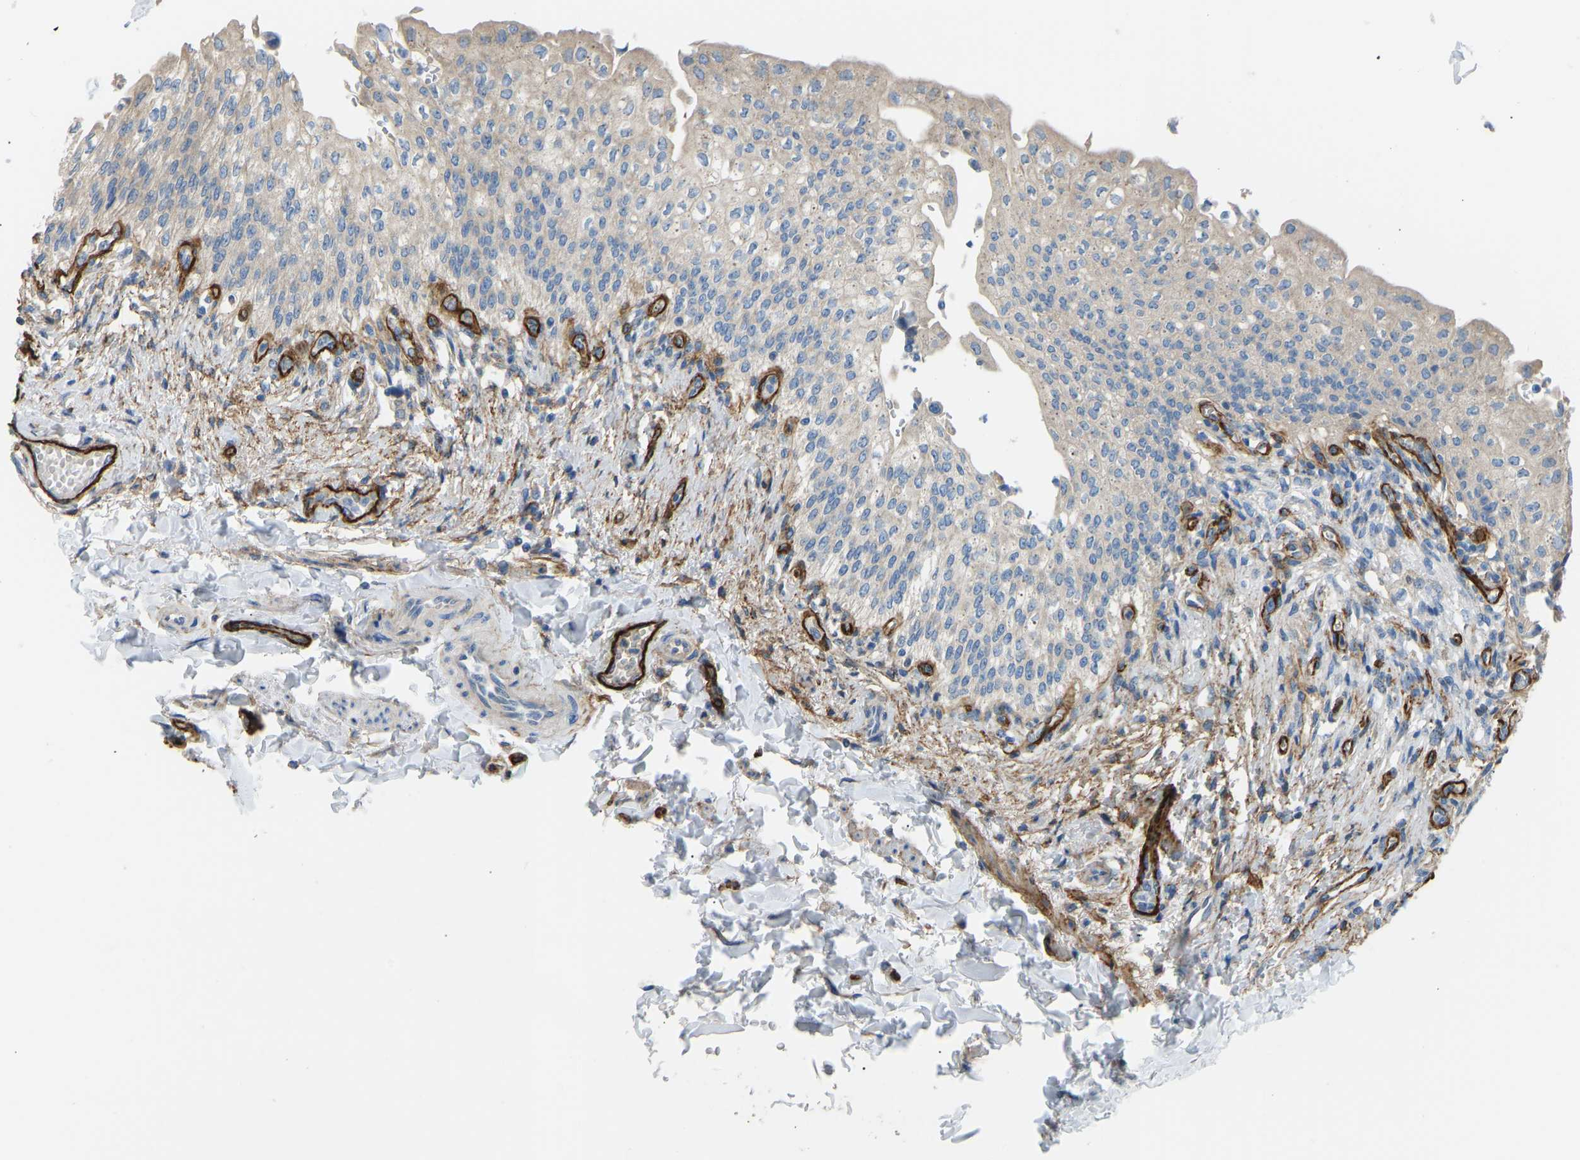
{"staining": {"intensity": "negative", "quantity": "none", "location": "none"}, "tissue": "urinary bladder", "cell_type": "Urothelial cells", "image_type": "normal", "snomed": [{"axis": "morphology", "description": "Normal tissue, NOS"}, {"axis": "topography", "description": "Urinary bladder"}], "caption": "Unremarkable urinary bladder was stained to show a protein in brown. There is no significant expression in urothelial cells.", "gene": "COL15A1", "patient": {"sex": "female", "age": 60}}